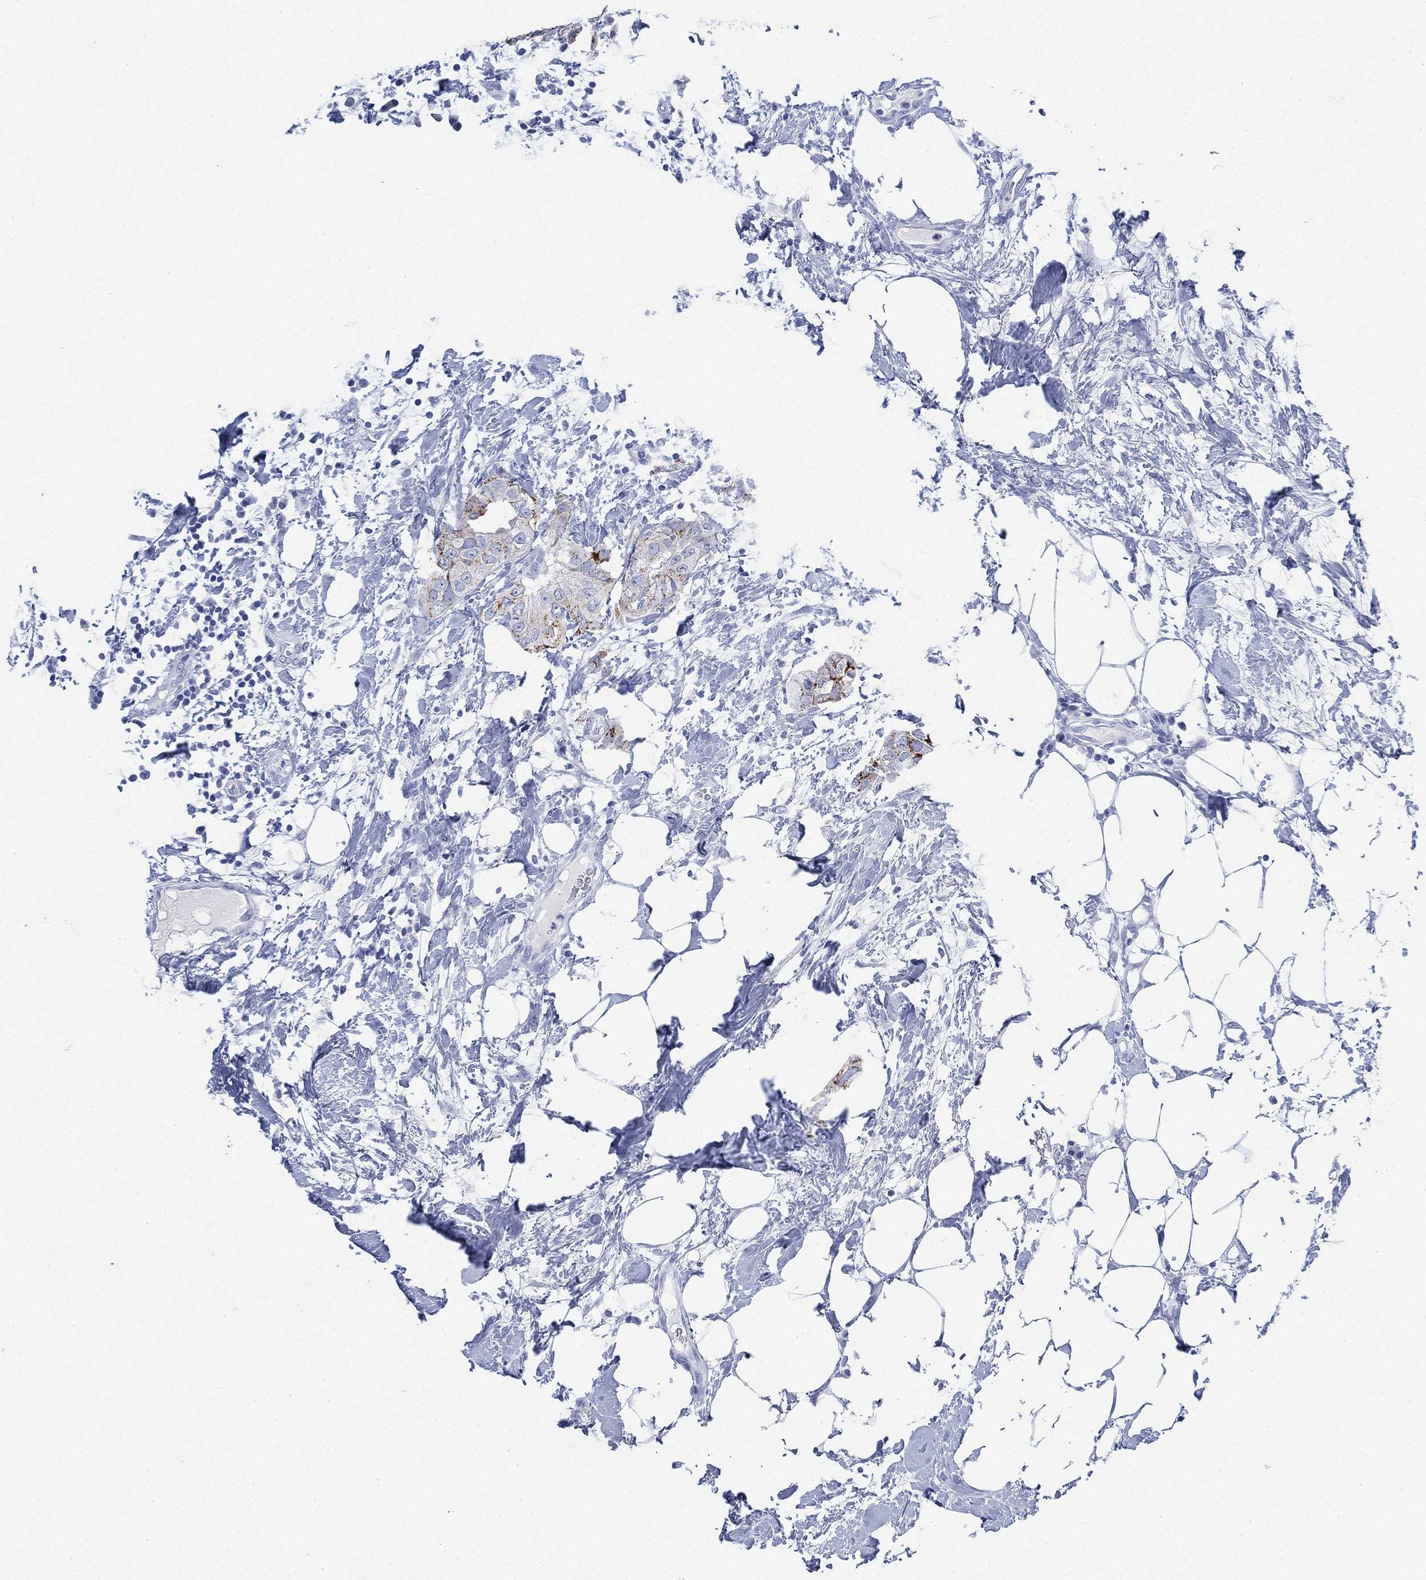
{"staining": {"intensity": "strong", "quantity": "25%-75%", "location": "cytoplasmic/membranous"}, "tissue": "breast cancer", "cell_type": "Tumor cells", "image_type": "cancer", "snomed": [{"axis": "morphology", "description": "Normal tissue, NOS"}, {"axis": "morphology", "description": "Duct carcinoma"}, {"axis": "topography", "description": "Breast"}], "caption": "This histopathology image reveals breast infiltrating ductal carcinoma stained with immunohistochemistry (IHC) to label a protein in brown. The cytoplasmic/membranous of tumor cells show strong positivity for the protein. Nuclei are counter-stained blue.", "gene": "SLC9C2", "patient": {"sex": "female", "age": 40}}